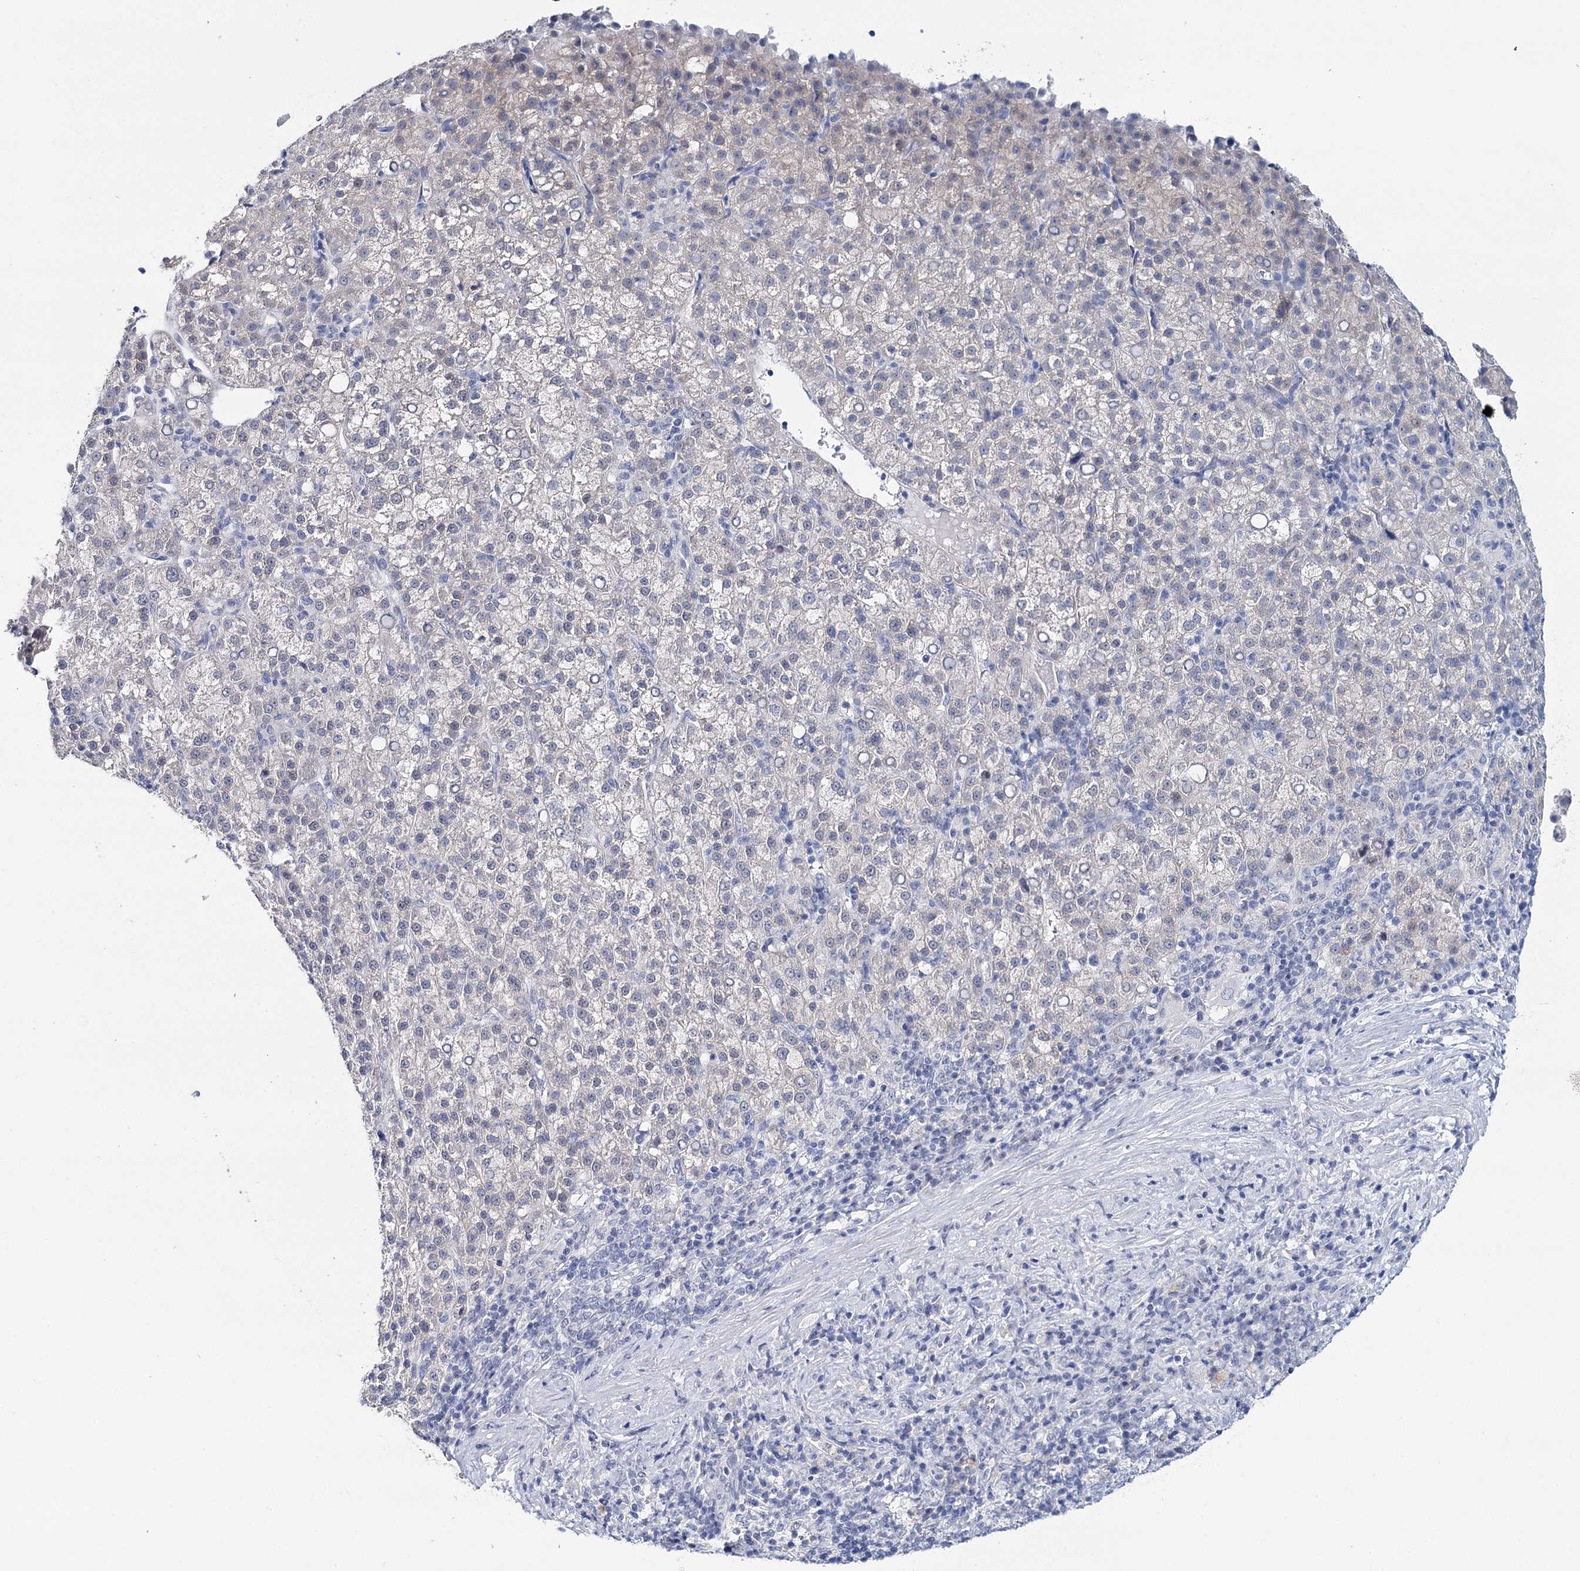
{"staining": {"intensity": "negative", "quantity": "none", "location": "none"}, "tissue": "liver cancer", "cell_type": "Tumor cells", "image_type": "cancer", "snomed": [{"axis": "morphology", "description": "Carcinoma, Hepatocellular, NOS"}, {"axis": "topography", "description": "Liver"}], "caption": "Micrograph shows no significant protein expression in tumor cells of liver cancer. (DAB (3,3'-diaminobenzidine) IHC, high magnification).", "gene": "HSPA4L", "patient": {"sex": "female", "age": 58}}